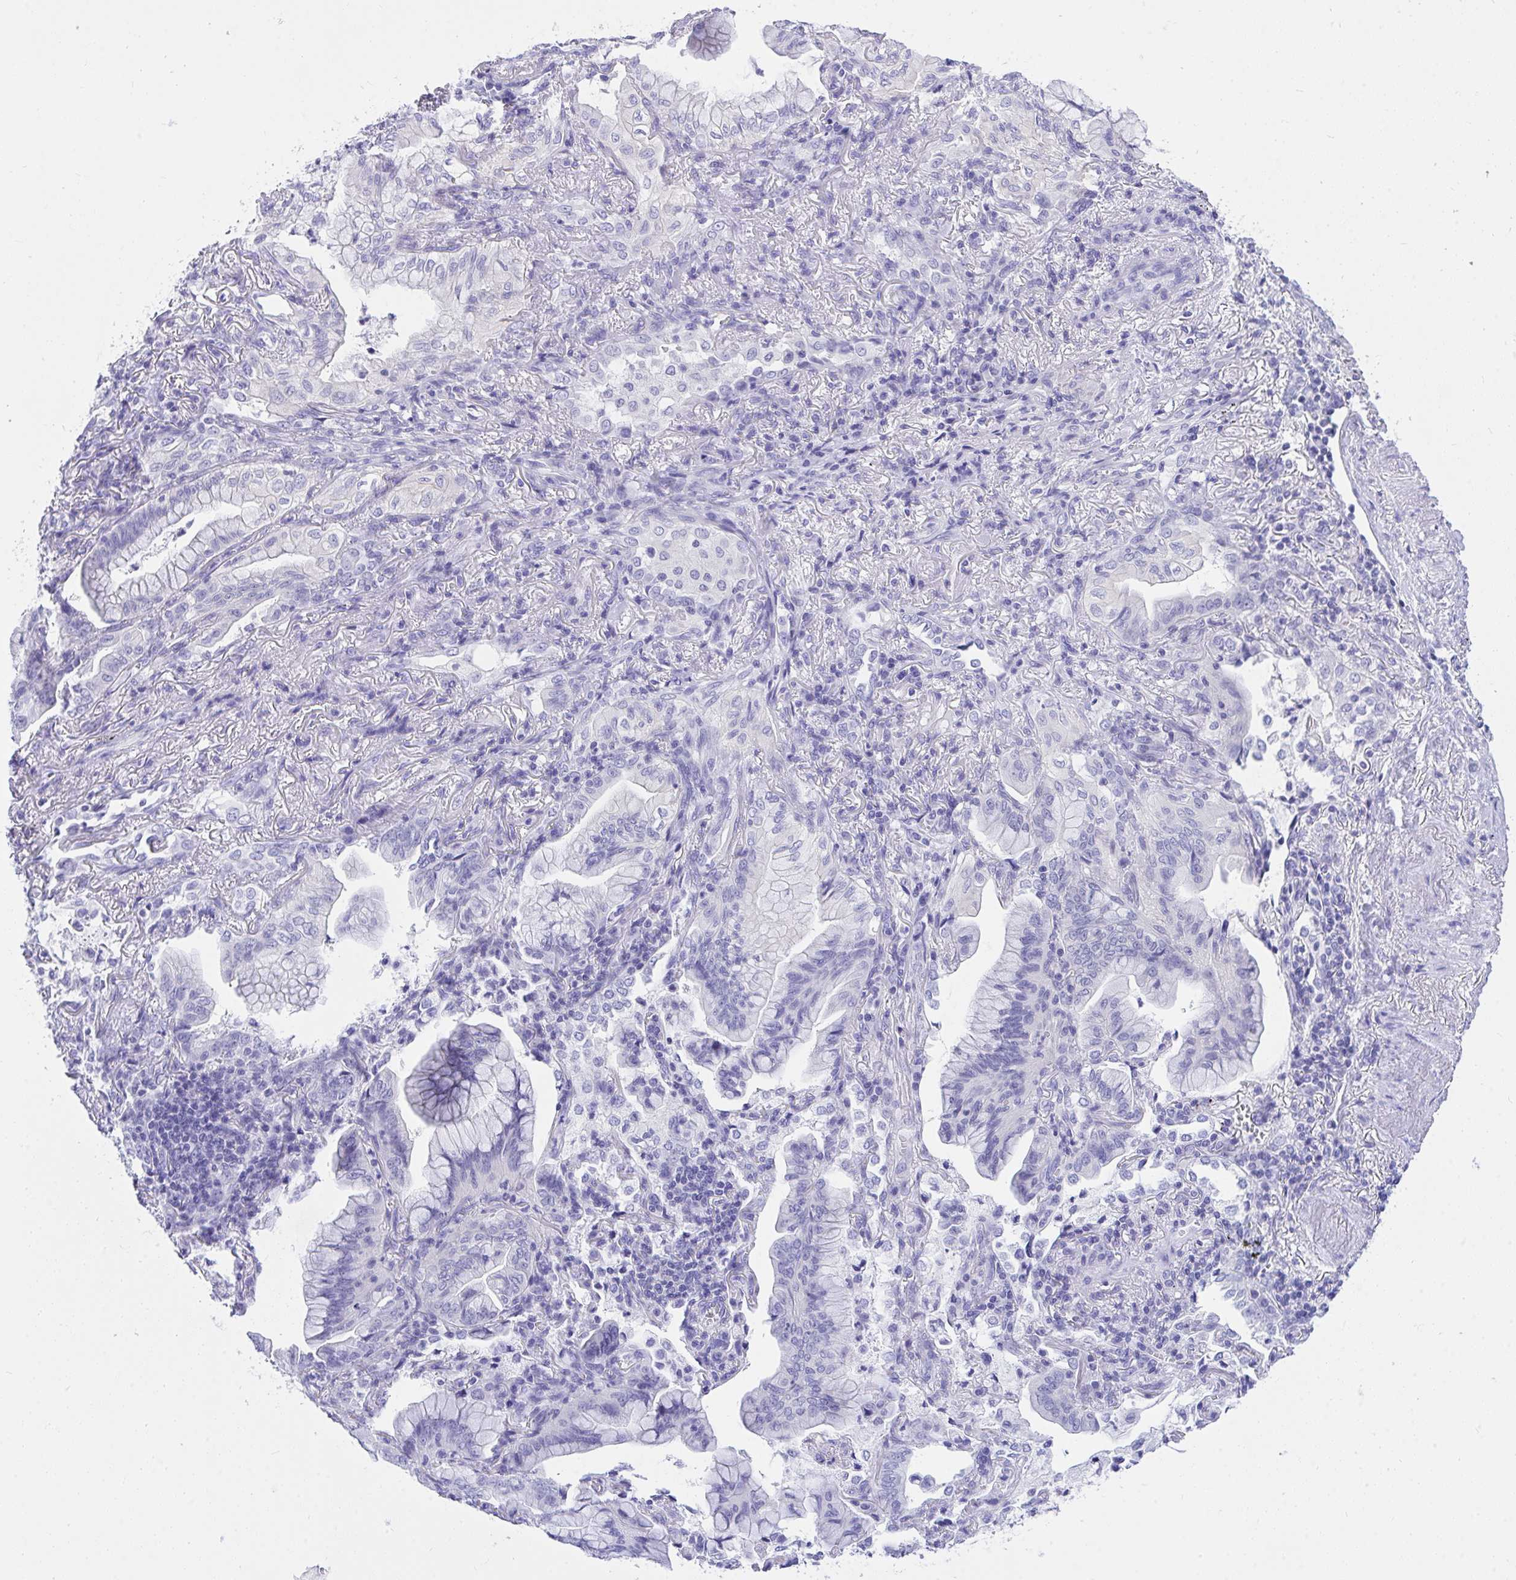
{"staining": {"intensity": "negative", "quantity": "none", "location": "none"}, "tissue": "lung cancer", "cell_type": "Tumor cells", "image_type": "cancer", "snomed": [{"axis": "morphology", "description": "Adenocarcinoma, NOS"}, {"axis": "topography", "description": "Lung"}], "caption": "Image shows no protein expression in tumor cells of adenocarcinoma (lung) tissue. (DAB IHC with hematoxylin counter stain).", "gene": "TLN2", "patient": {"sex": "male", "age": 77}}